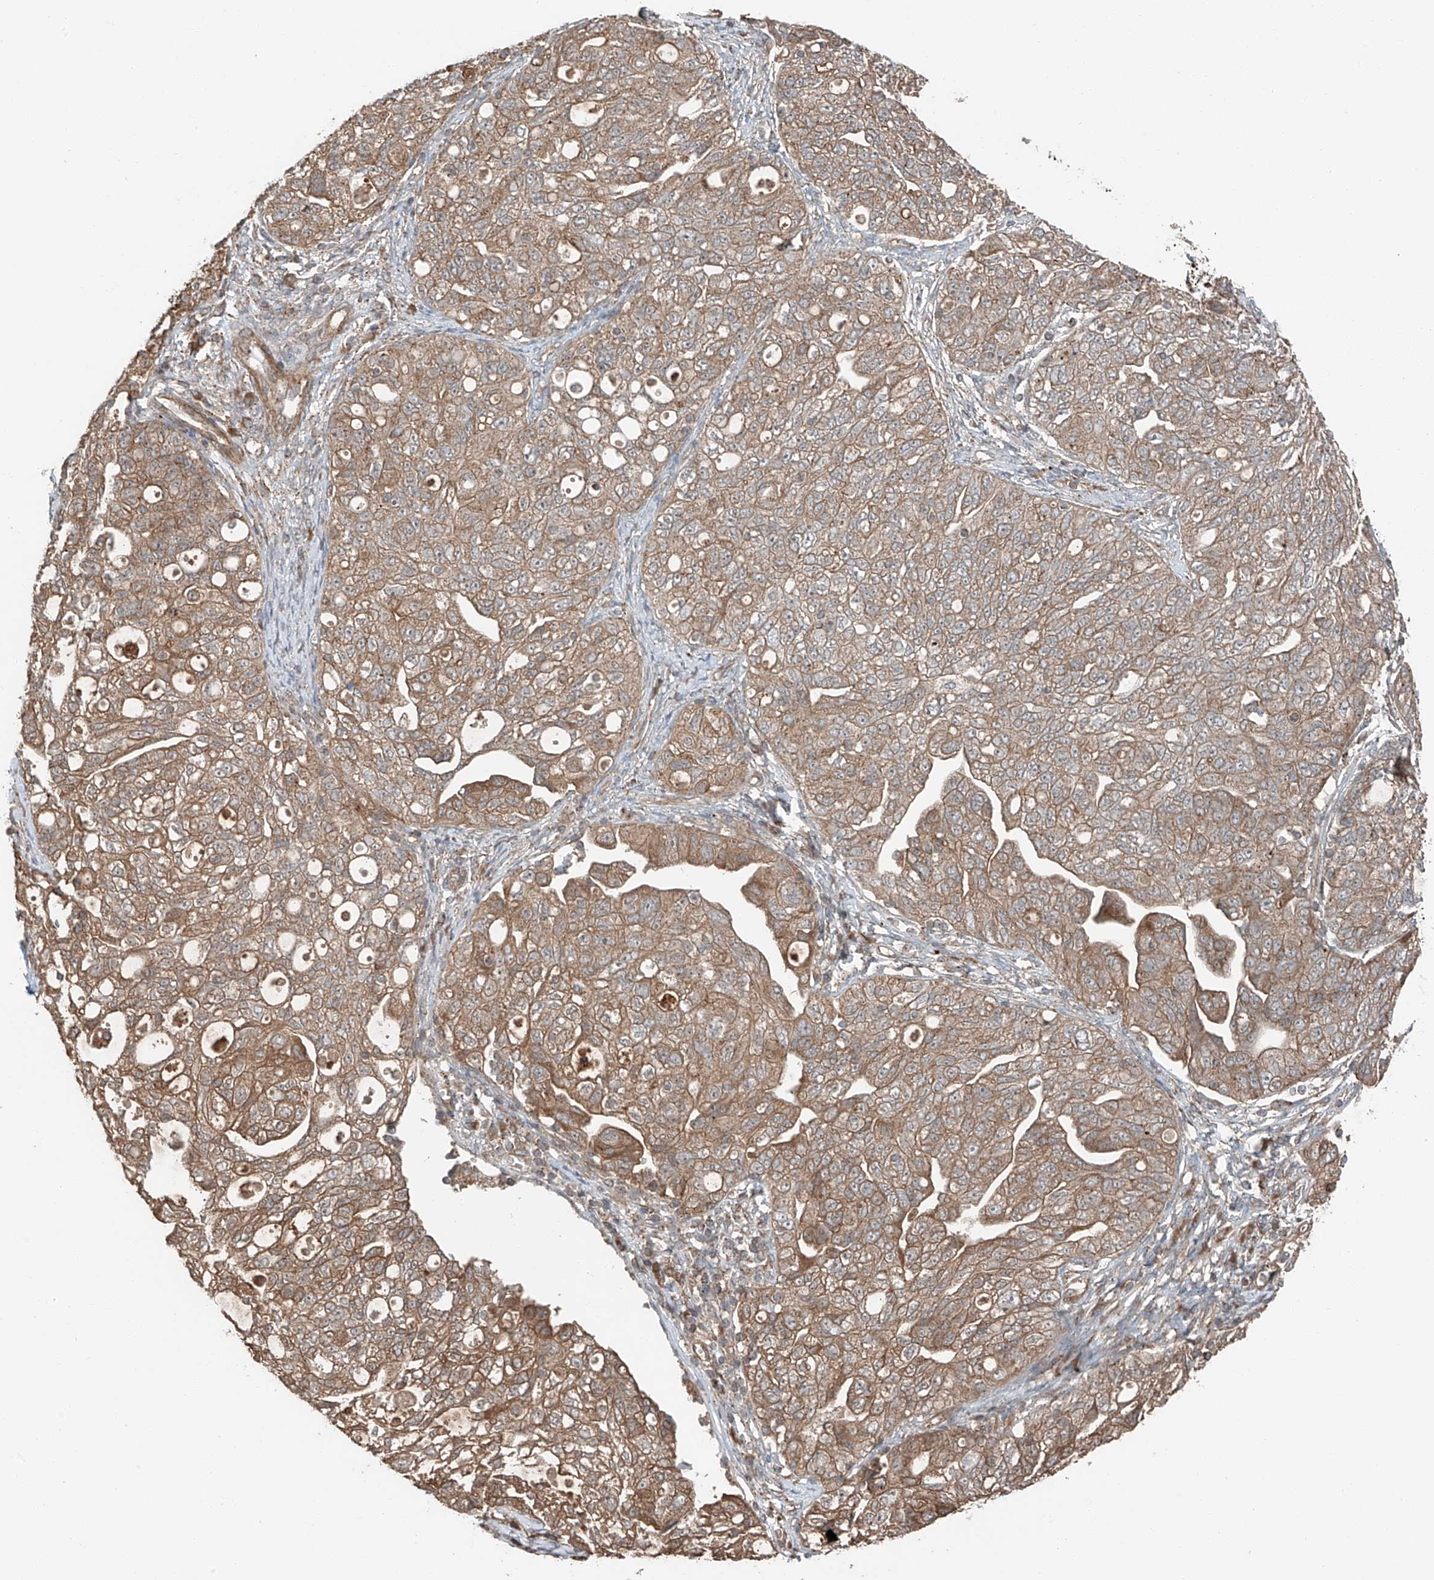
{"staining": {"intensity": "moderate", "quantity": ">75%", "location": "cytoplasmic/membranous"}, "tissue": "ovarian cancer", "cell_type": "Tumor cells", "image_type": "cancer", "snomed": [{"axis": "morphology", "description": "Carcinoma, NOS"}, {"axis": "morphology", "description": "Cystadenocarcinoma, serous, NOS"}, {"axis": "topography", "description": "Ovary"}], "caption": "Protein expression by IHC shows moderate cytoplasmic/membranous positivity in about >75% of tumor cells in carcinoma (ovarian).", "gene": "CEP162", "patient": {"sex": "female", "age": 69}}